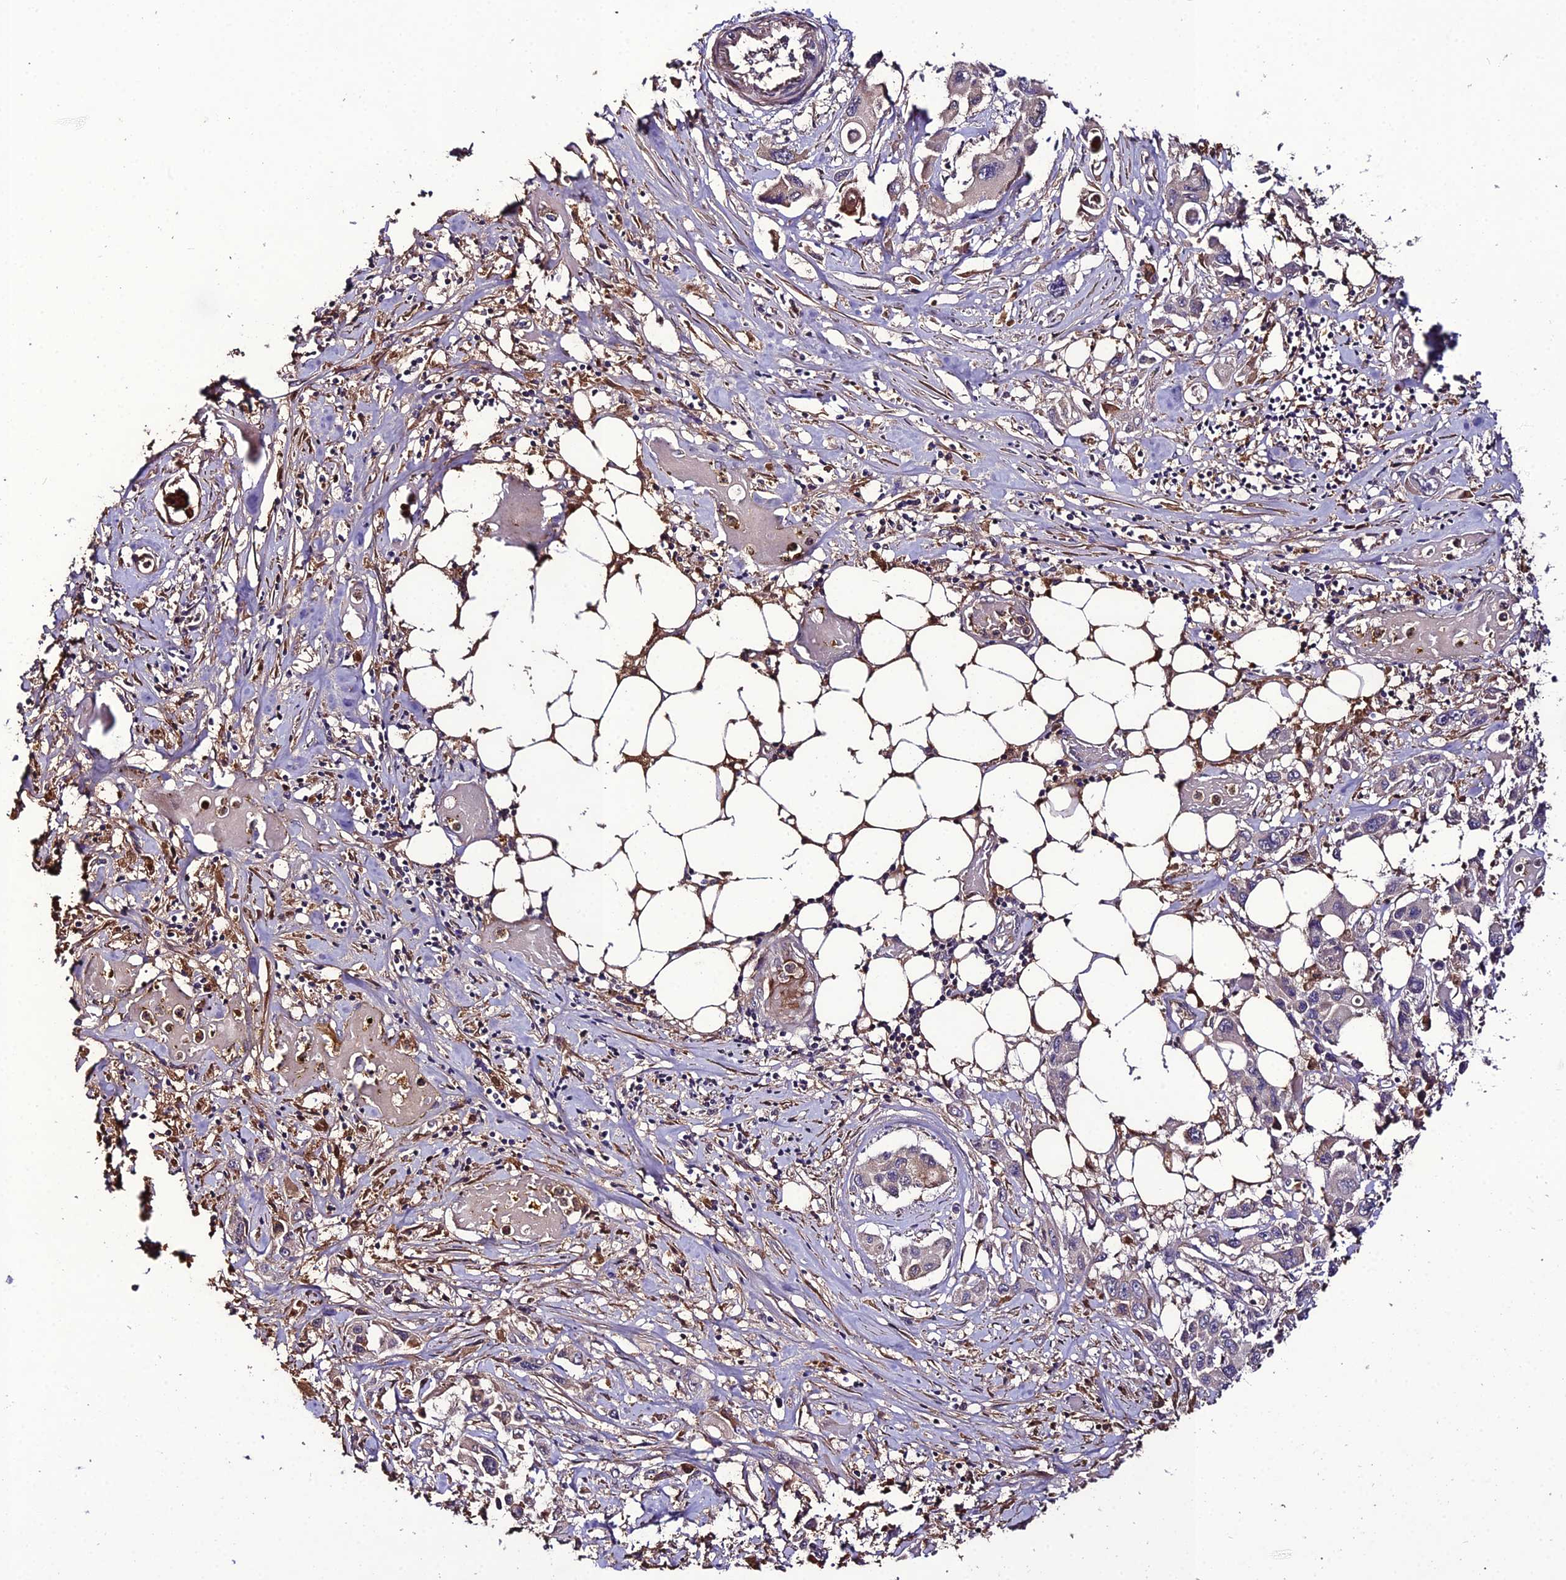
{"staining": {"intensity": "negative", "quantity": "none", "location": "none"}, "tissue": "pancreatic cancer", "cell_type": "Tumor cells", "image_type": "cancer", "snomed": [{"axis": "morphology", "description": "Adenocarcinoma, NOS"}, {"axis": "topography", "description": "Pancreas"}], "caption": "A high-resolution histopathology image shows immunohistochemistry staining of adenocarcinoma (pancreatic), which demonstrates no significant staining in tumor cells. (DAB (3,3'-diaminobenzidine) IHC with hematoxylin counter stain).", "gene": "KCTD16", "patient": {"sex": "male", "age": 92}}